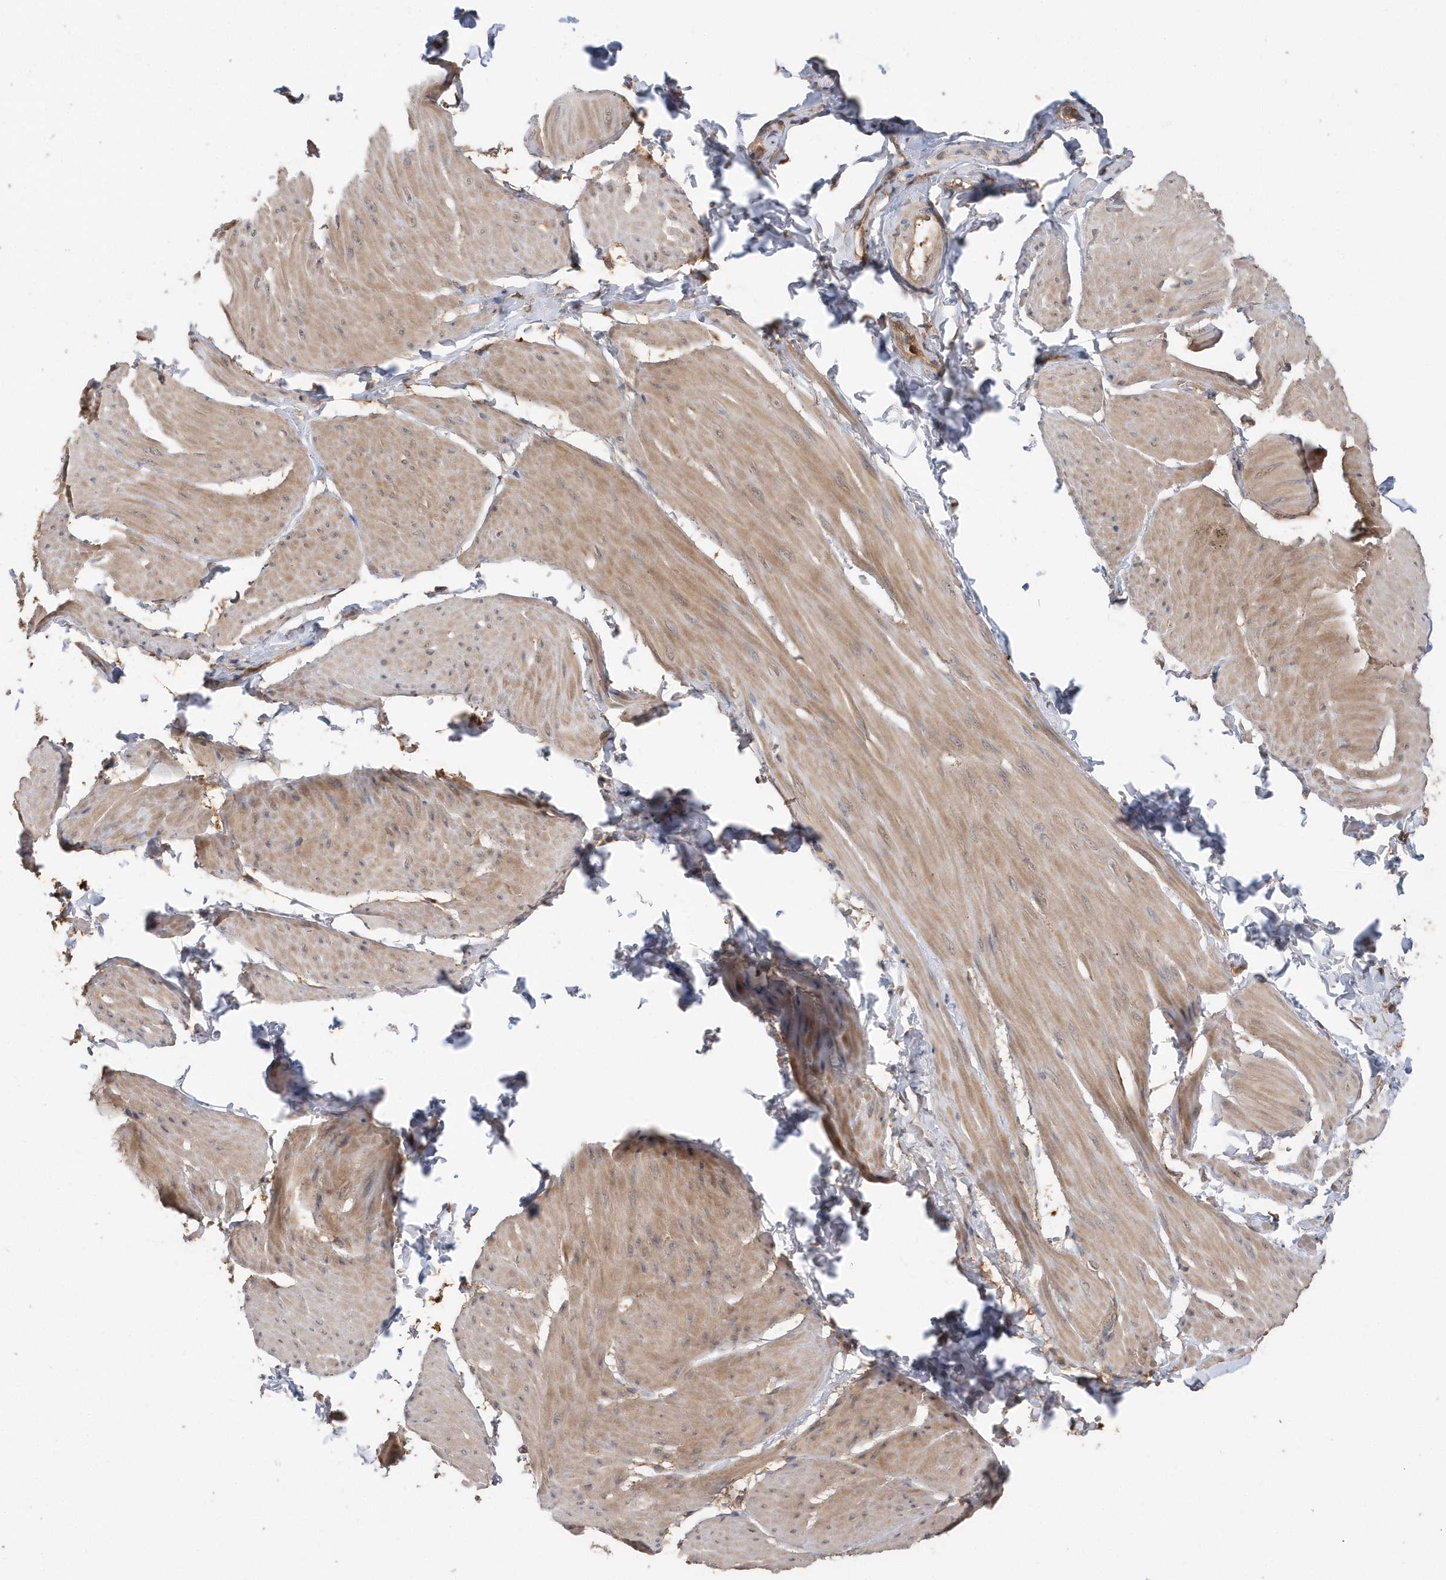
{"staining": {"intensity": "weak", "quantity": "25%-75%", "location": "cytoplasmic/membranous"}, "tissue": "smooth muscle", "cell_type": "Smooth muscle cells", "image_type": "normal", "snomed": [{"axis": "morphology", "description": "Urothelial carcinoma, High grade"}, {"axis": "topography", "description": "Urinary bladder"}], "caption": "Immunohistochemical staining of benign human smooth muscle displays low levels of weak cytoplasmic/membranous positivity in approximately 25%-75% of smooth muscle cells.", "gene": "RPEL1", "patient": {"sex": "male", "age": 46}}